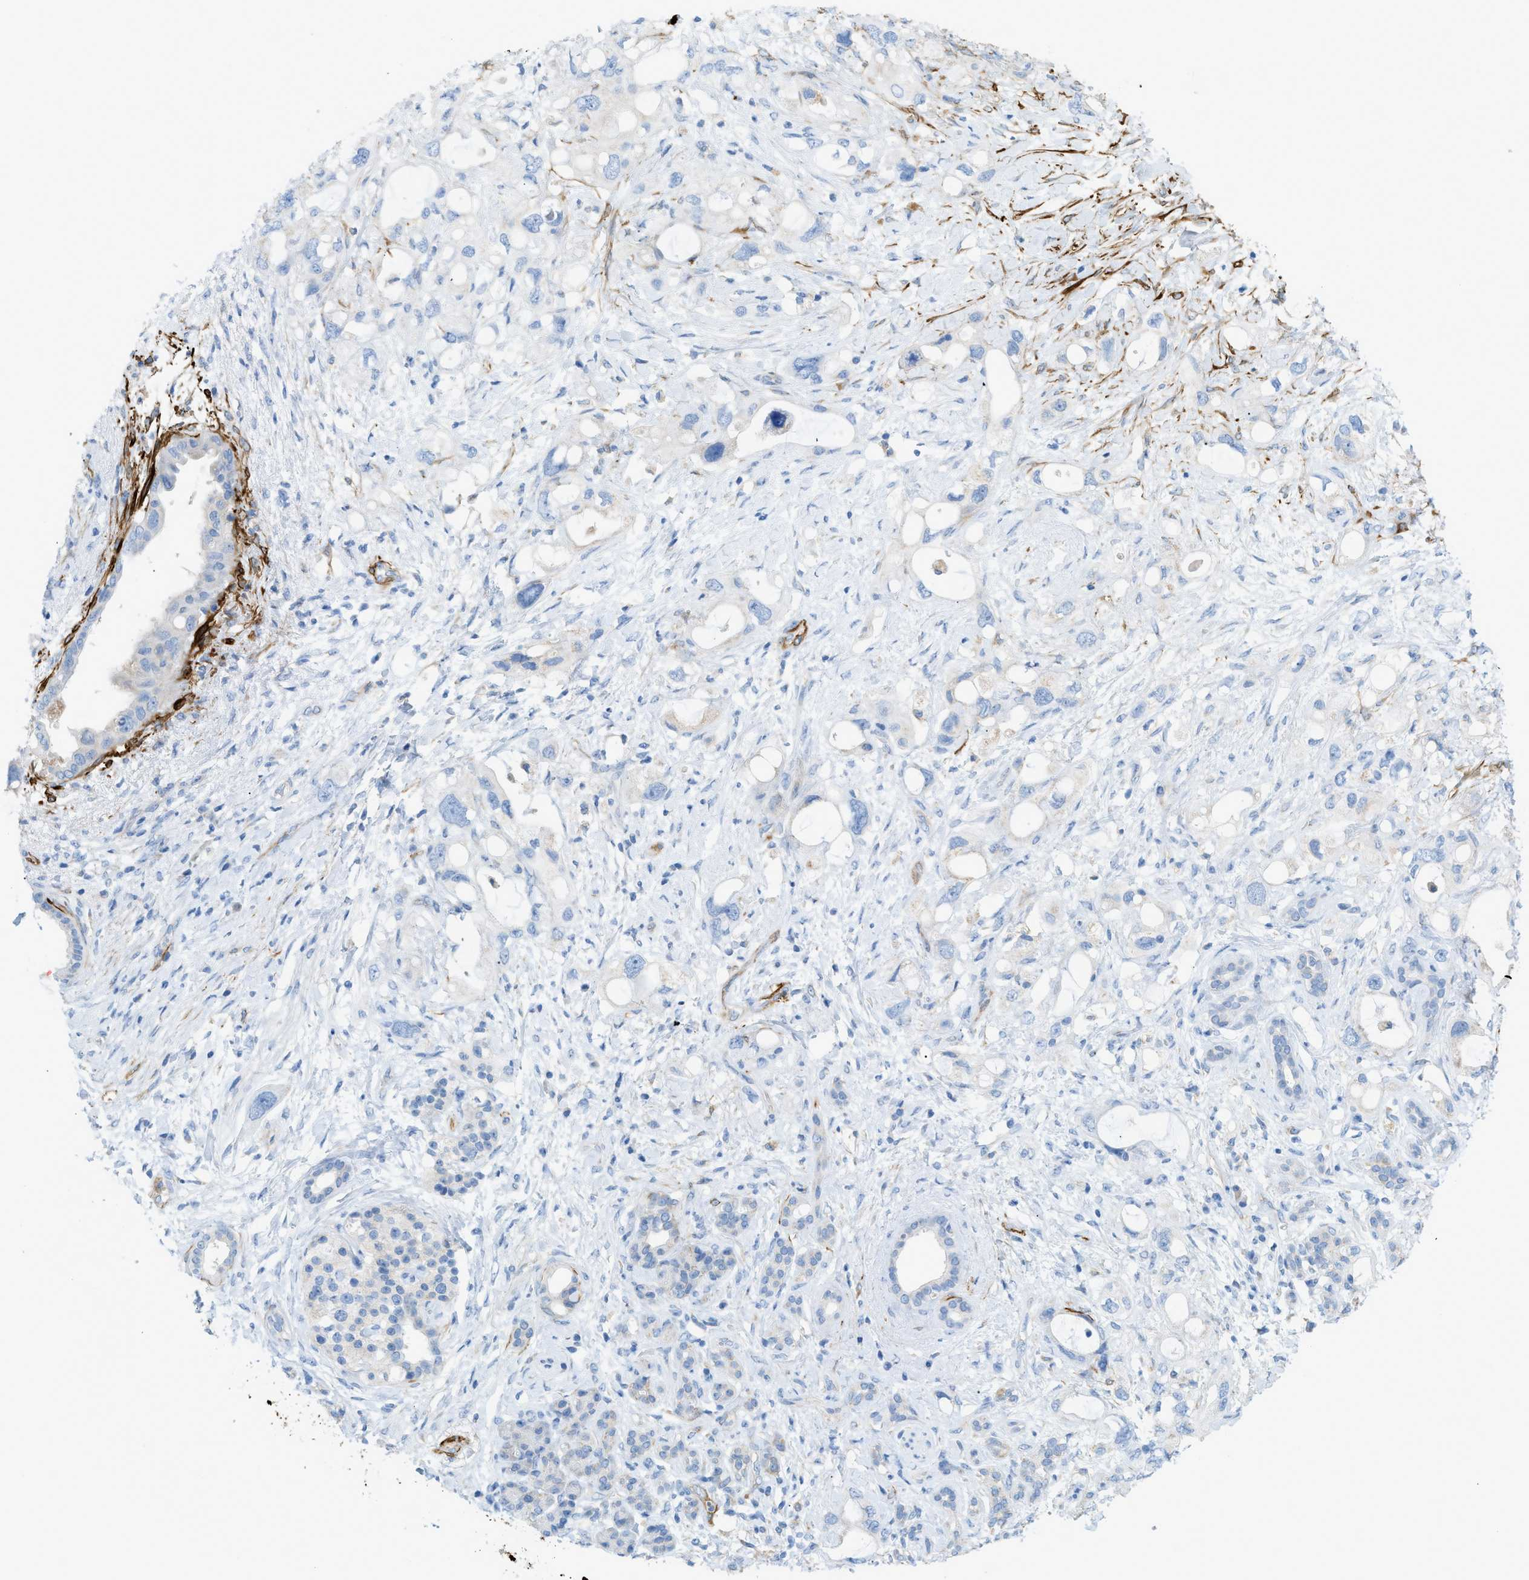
{"staining": {"intensity": "negative", "quantity": "none", "location": "none"}, "tissue": "pancreatic cancer", "cell_type": "Tumor cells", "image_type": "cancer", "snomed": [{"axis": "morphology", "description": "Adenocarcinoma, NOS"}, {"axis": "topography", "description": "Pancreas"}], "caption": "Immunohistochemistry (IHC) of pancreatic cancer (adenocarcinoma) displays no expression in tumor cells.", "gene": "MYH11", "patient": {"sex": "female", "age": 56}}